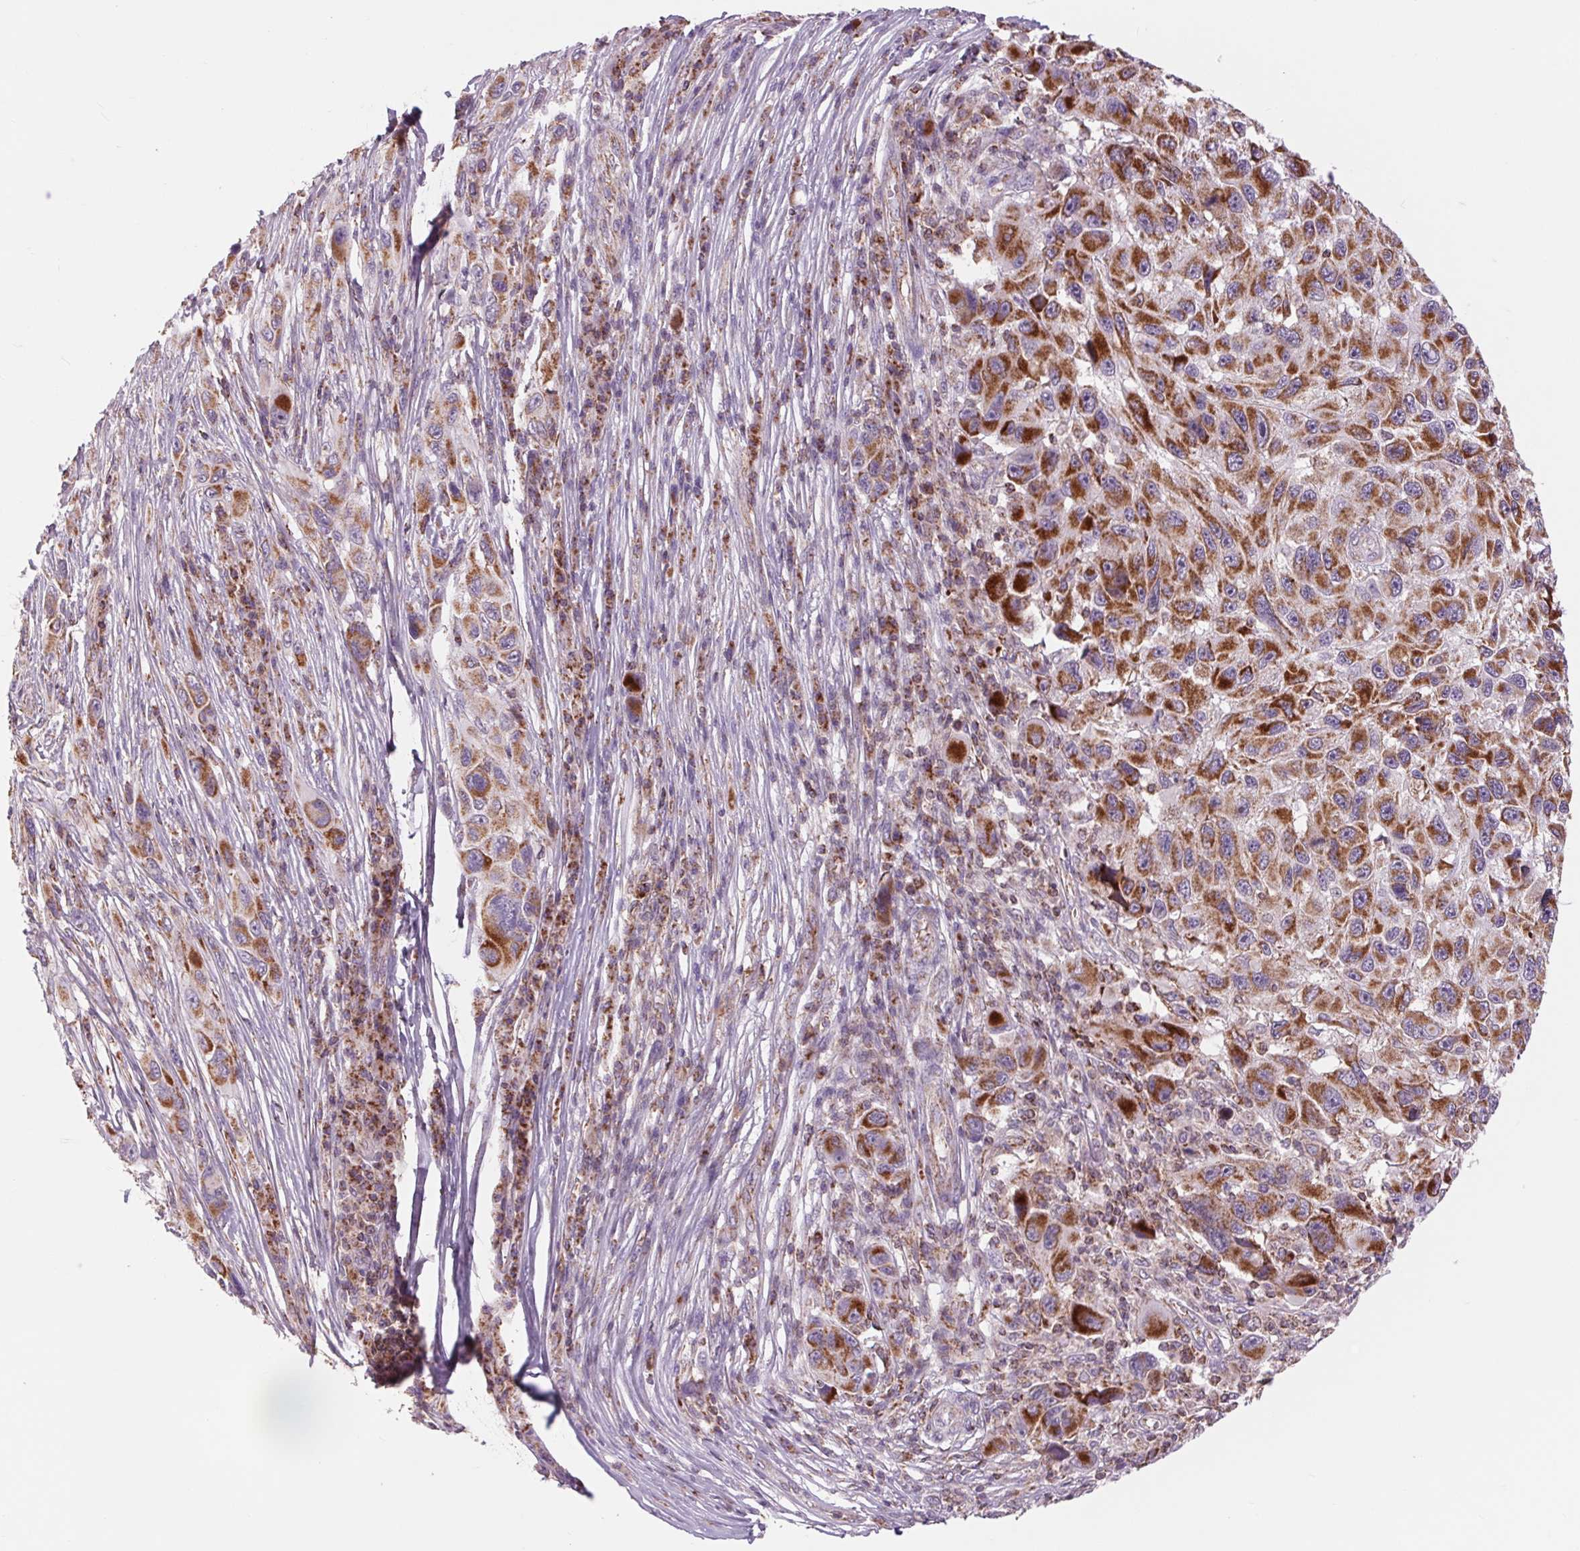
{"staining": {"intensity": "strong", "quantity": ">75%", "location": "cytoplasmic/membranous"}, "tissue": "melanoma", "cell_type": "Tumor cells", "image_type": "cancer", "snomed": [{"axis": "morphology", "description": "Malignant melanoma, NOS"}, {"axis": "topography", "description": "Skin"}], "caption": "High-magnification brightfield microscopy of melanoma stained with DAB (brown) and counterstained with hematoxylin (blue). tumor cells exhibit strong cytoplasmic/membranous expression is present in approximately>75% of cells.", "gene": "COX6A1", "patient": {"sex": "male", "age": 53}}